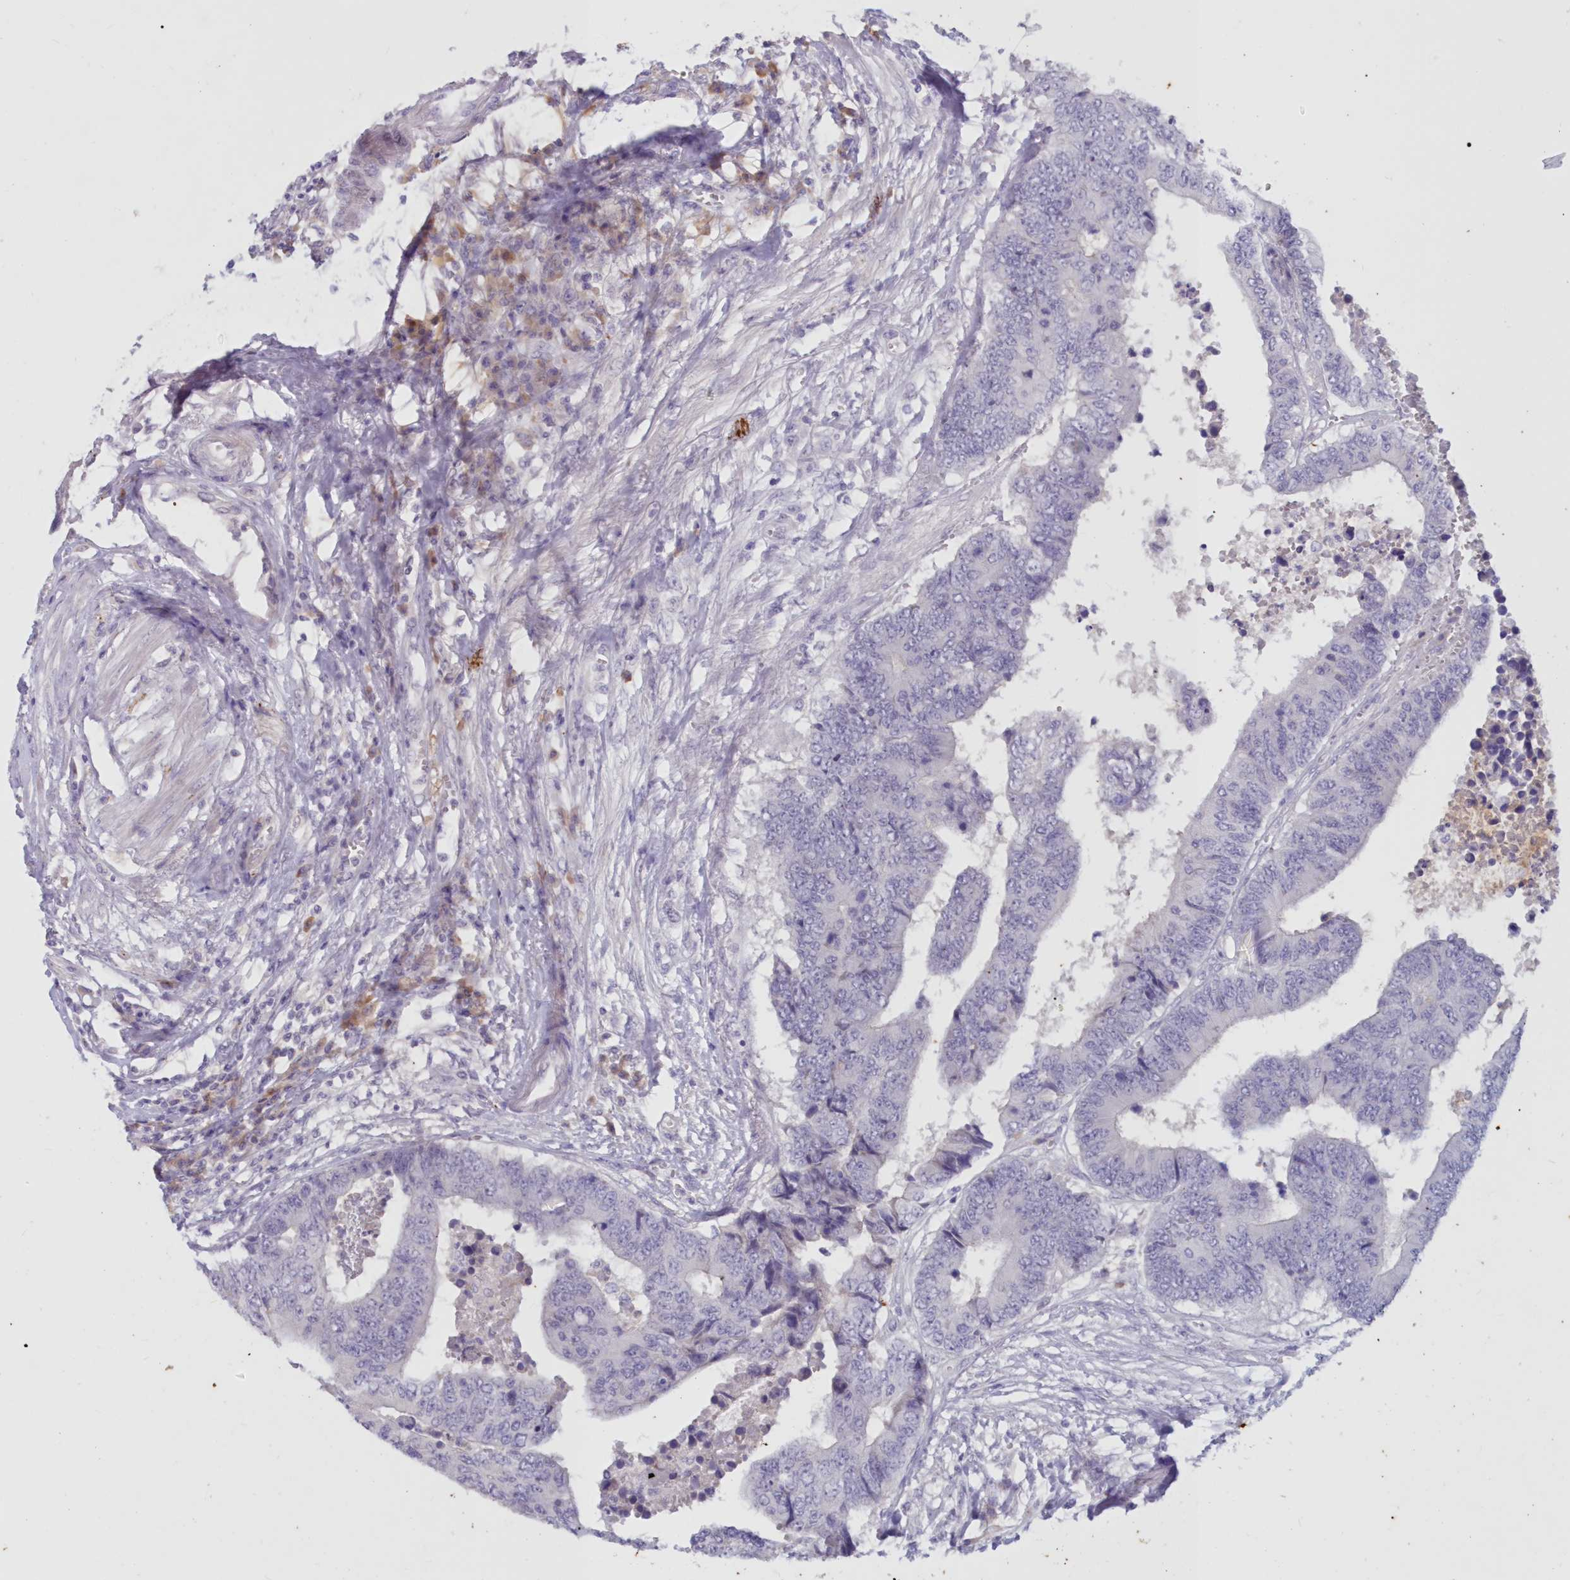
{"staining": {"intensity": "negative", "quantity": "none", "location": "none"}, "tissue": "colorectal cancer", "cell_type": "Tumor cells", "image_type": "cancer", "snomed": [{"axis": "morphology", "description": "Adenocarcinoma, NOS"}, {"axis": "topography", "description": "Rectum"}], "caption": "Immunohistochemistry photomicrograph of neoplastic tissue: colorectal adenocarcinoma stained with DAB displays no significant protein expression in tumor cells. (Immunohistochemistry (ihc), brightfield microscopy, high magnification).", "gene": "SNED1", "patient": {"sex": "male", "age": 84}}